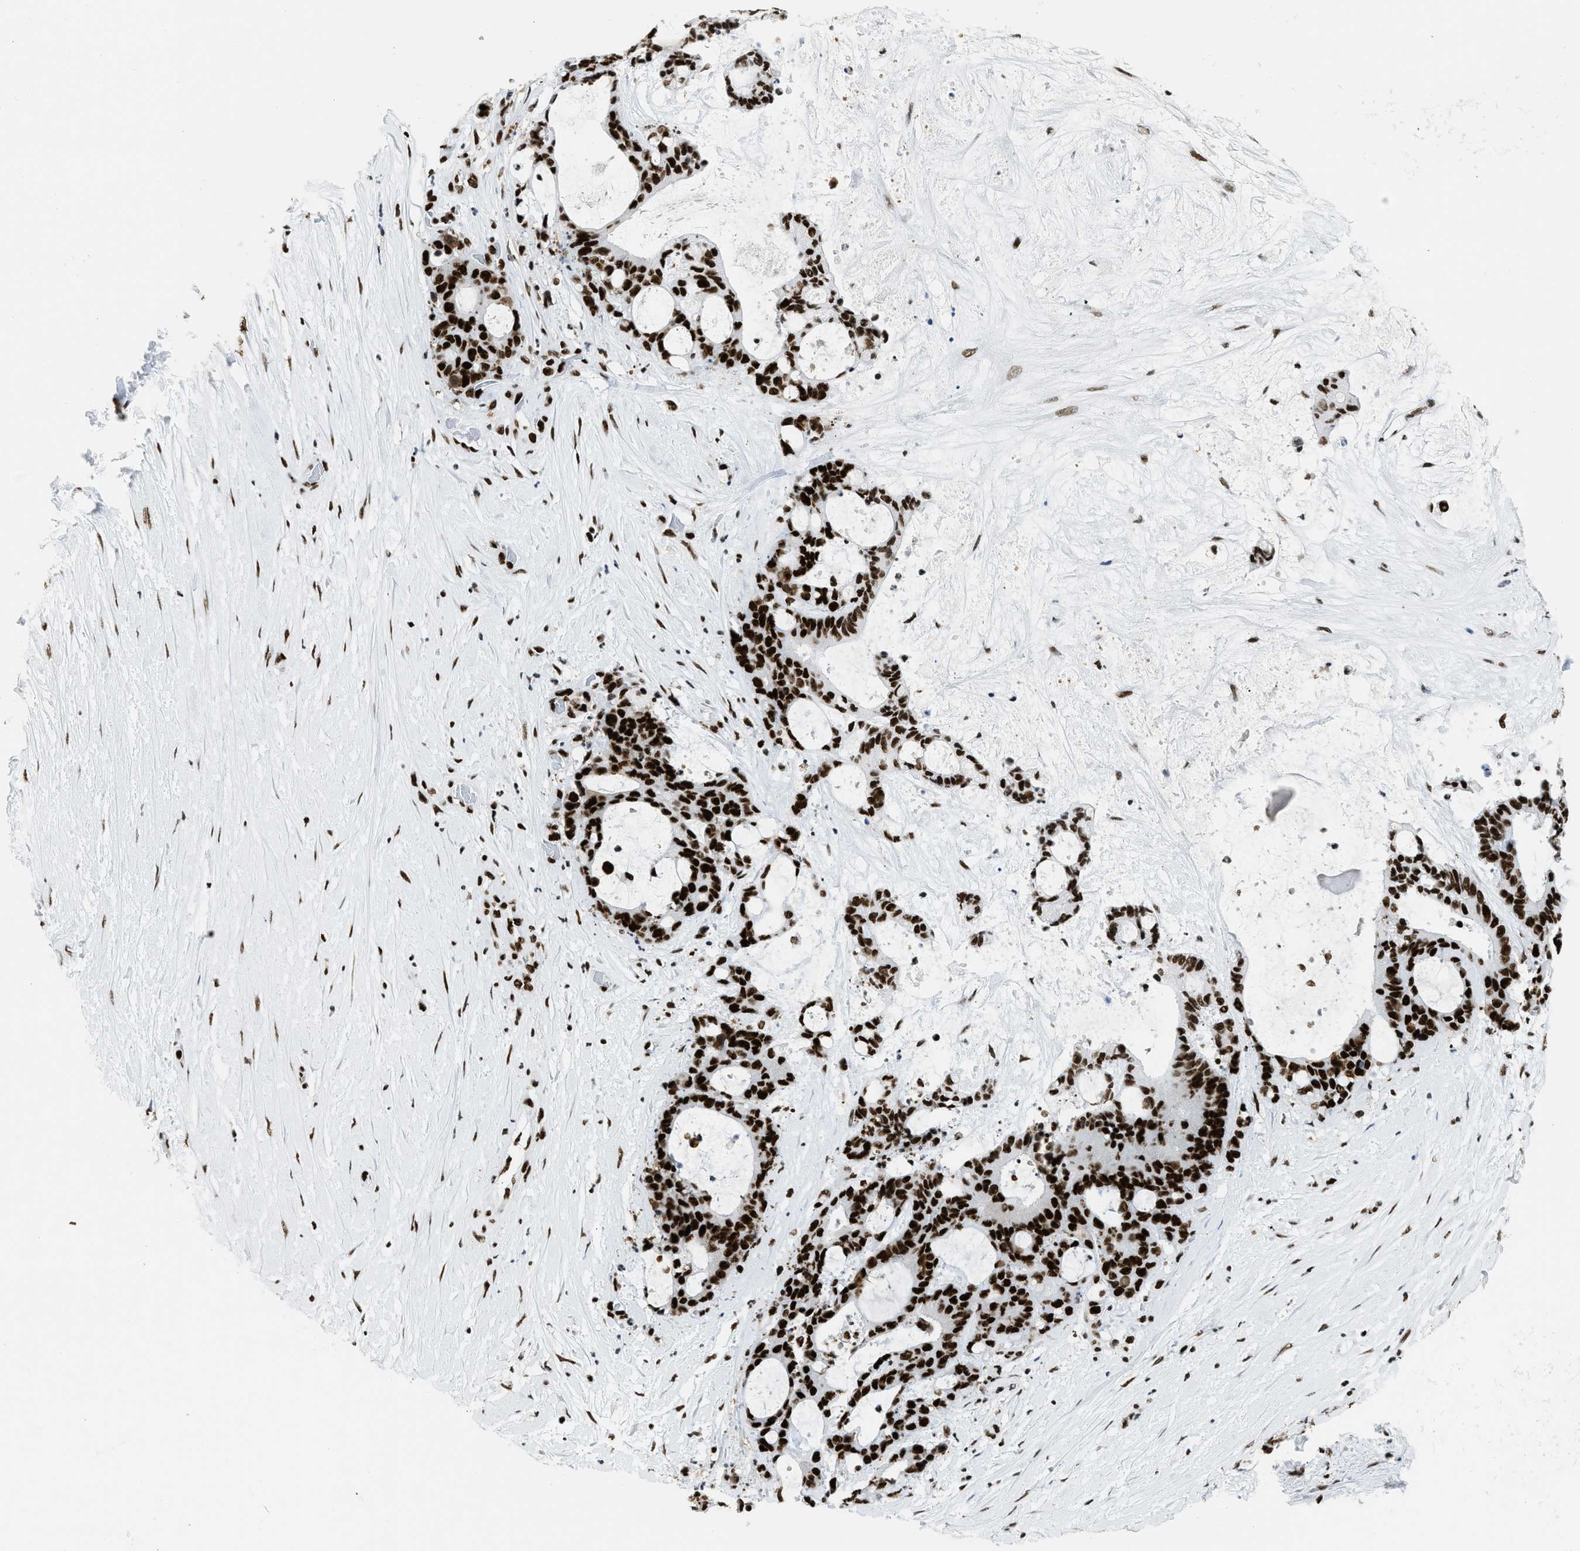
{"staining": {"intensity": "strong", "quantity": ">75%", "location": "nuclear"}, "tissue": "liver cancer", "cell_type": "Tumor cells", "image_type": "cancer", "snomed": [{"axis": "morphology", "description": "Cholangiocarcinoma"}, {"axis": "topography", "description": "Liver"}], "caption": "Strong nuclear positivity is identified in approximately >75% of tumor cells in liver cholangiocarcinoma. (DAB (3,3'-diaminobenzidine) IHC, brown staining for protein, blue staining for nuclei).", "gene": "PIF1", "patient": {"sex": "female", "age": 73}}